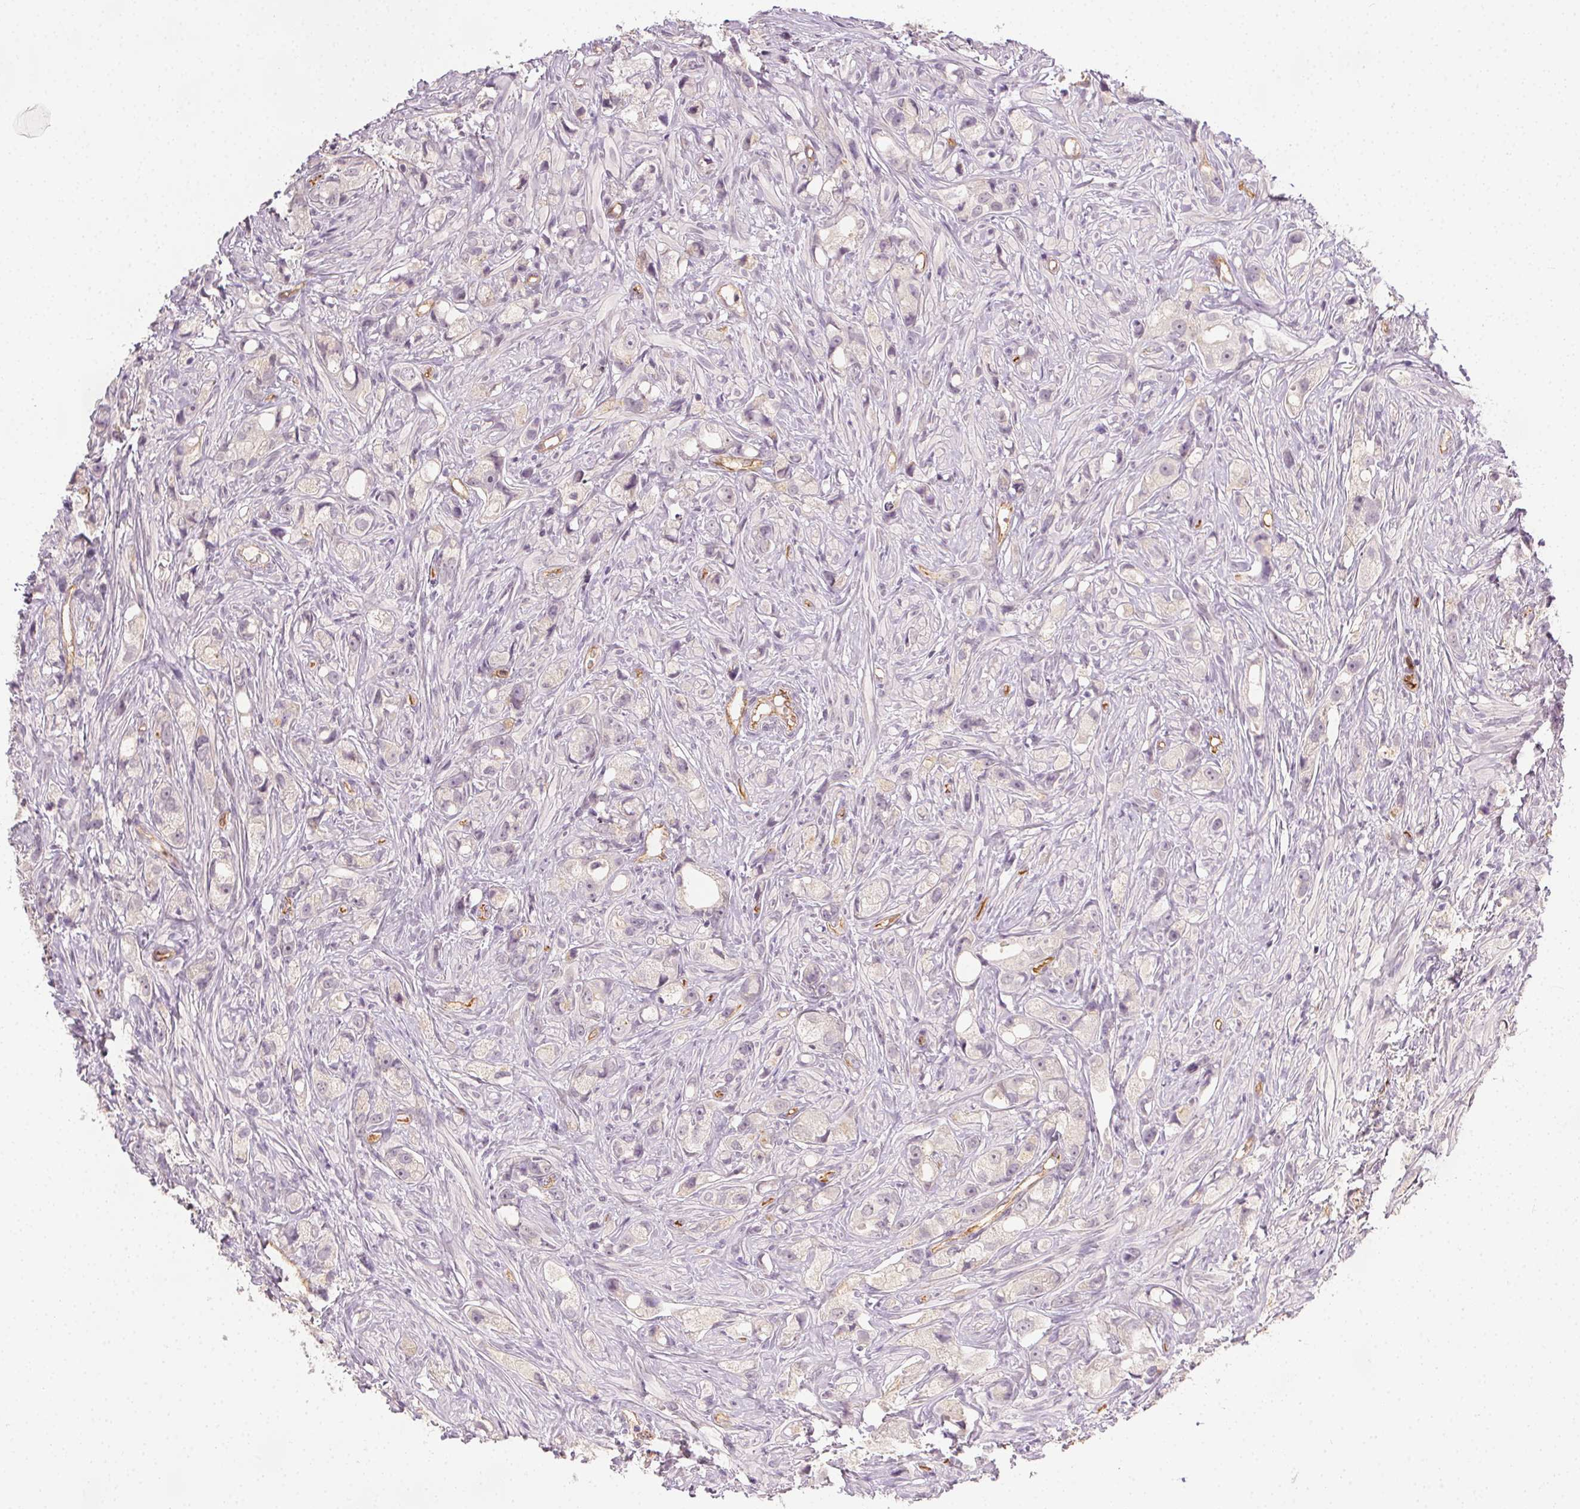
{"staining": {"intensity": "negative", "quantity": "none", "location": "none"}, "tissue": "prostate cancer", "cell_type": "Tumor cells", "image_type": "cancer", "snomed": [{"axis": "morphology", "description": "Adenocarcinoma, High grade"}, {"axis": "topography", "description": "Prostate"}], "caption": "Tumor cells are negative for protein expression in human prostate cancer.", "gene": "PODXL", "patient": {"sex": "male", "age": 75}}